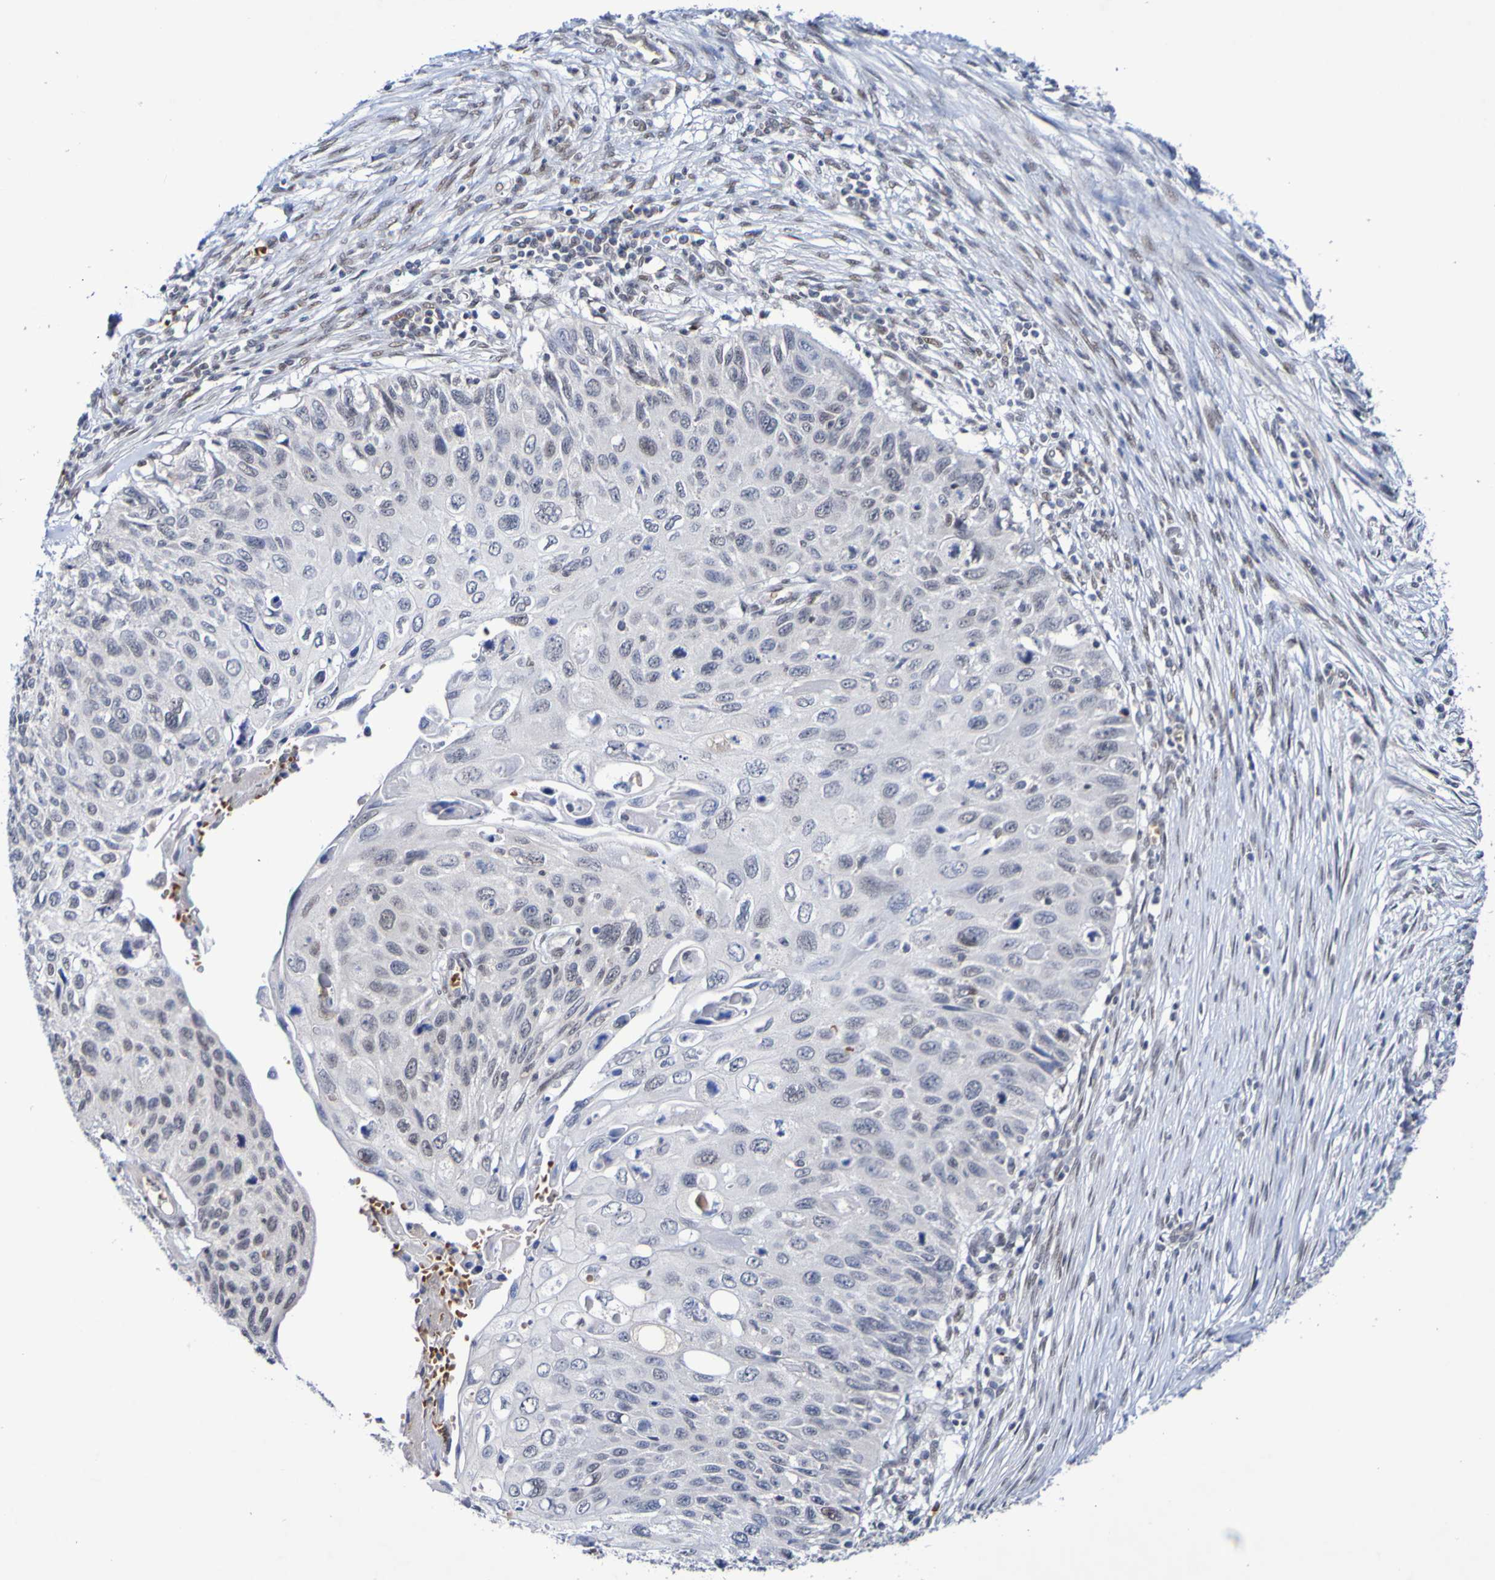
{"staining": {"intensity": "weak", "quantity": "<25%", "location": "nuclear"}, "tissue": "cervical cancer", "cell_type": "Tumor cells", "image_type": "cancer", "snomed": [{"axis": "morphology", "description": "Squamous cell carcinoma, NOS"}, {"axis": "topography", "description": "Cervix"}], "caption": "The immunohistochemistry (IHC) histopathology image has no significant expression in tumor cells of cervical cancer (squamous cell carcinoma) tissue.", "gene": "PCGF1", "patient": {"sex": "female", "age": 70}}